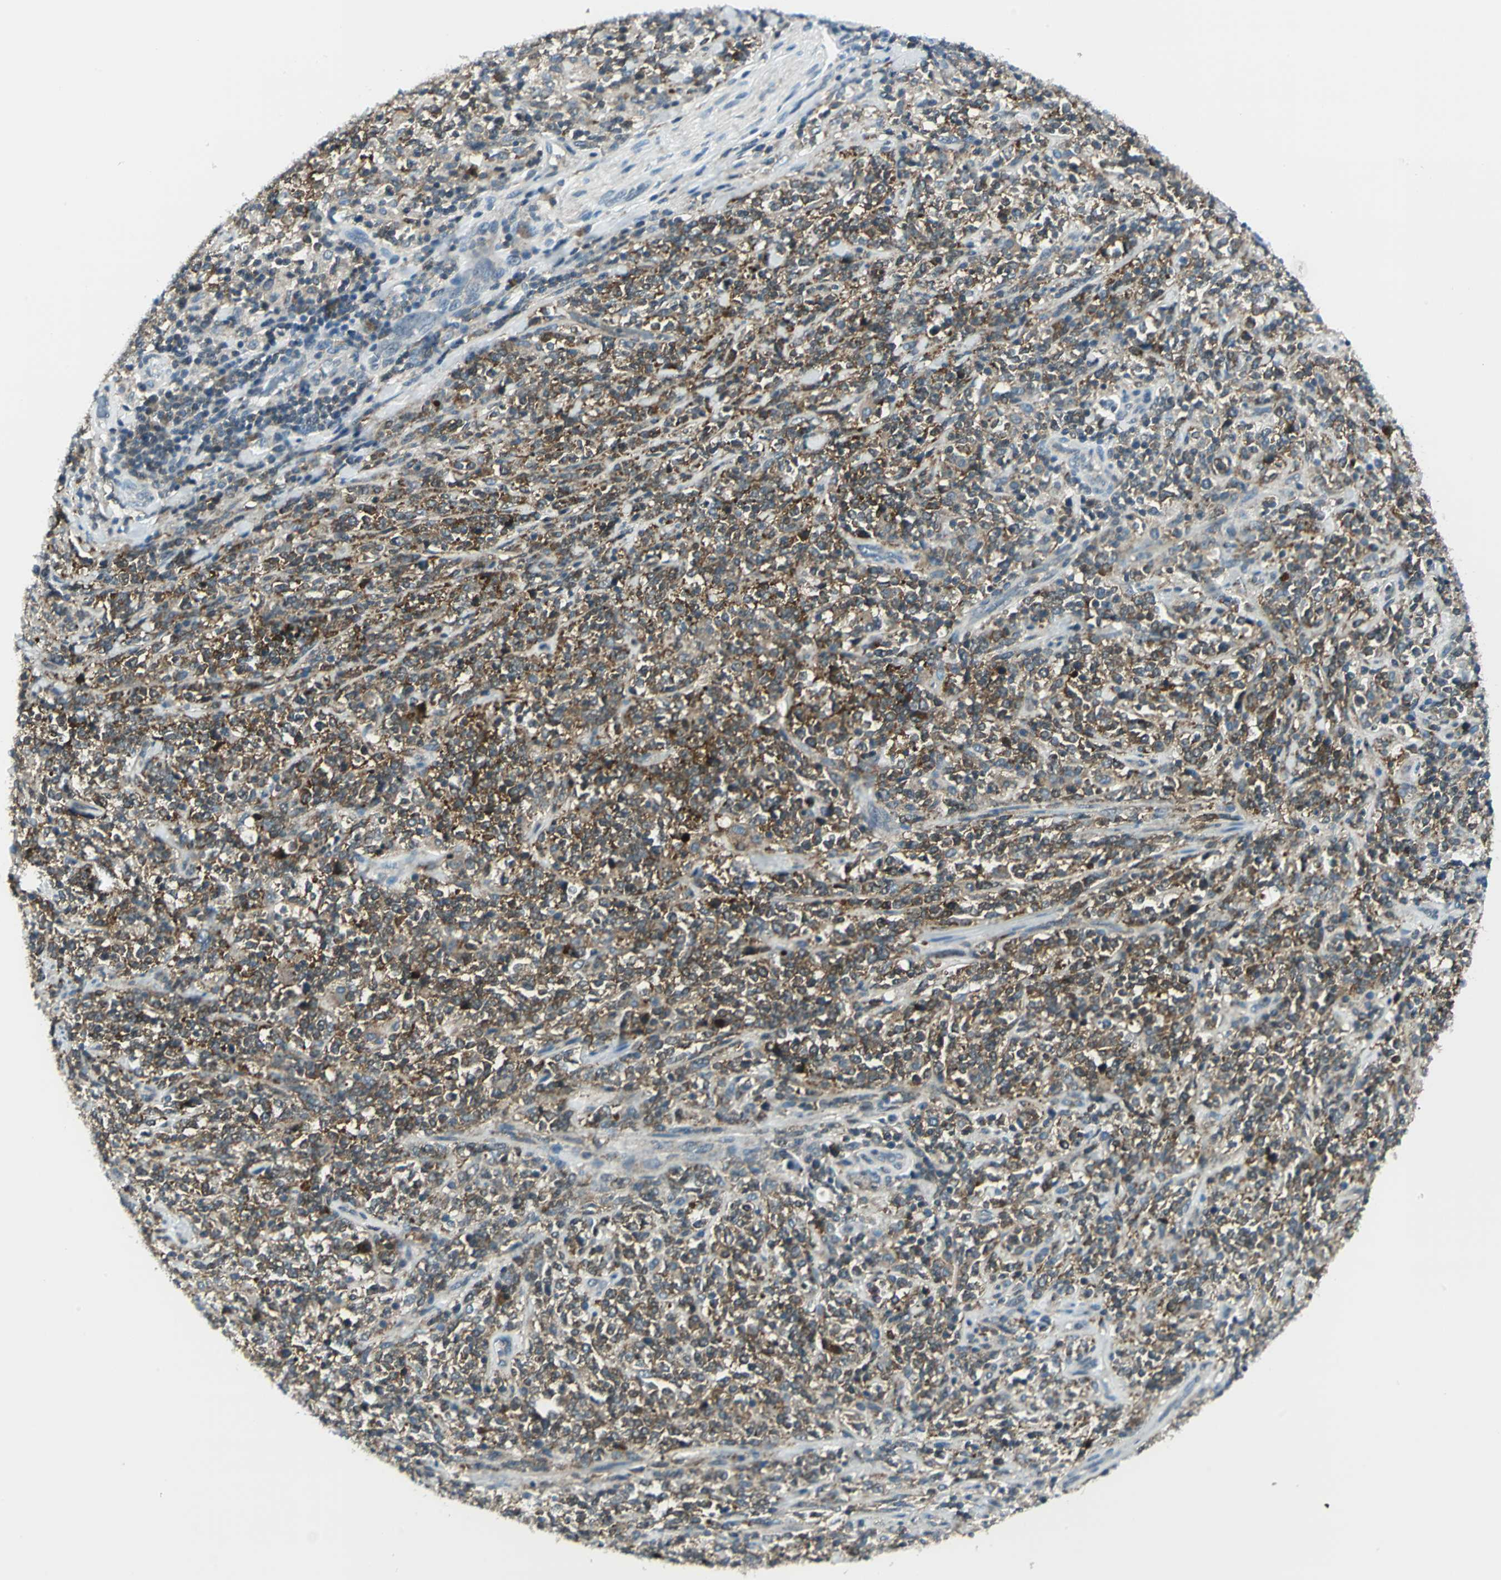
{"staining": {"intensity": "moderate", "quantity": ">75%", "location": "cytoplasmic/membranous"}, "tissue": "lymphoma", "cell_type": "Tumor cells", "image_type": "cancer", "snomed": [{"axis": "morphology", "description": "Malignant lymphoma, non-Hodgkin's type, High grade"}, {"axis": "topography", "description": "Soft tissue"}], "caption": "Immunohistochemical staining of human malignant lymphoma, non-Hodgkin's type (high-grade) exhibits moderate cytoplasmic/membranous protein staining in approximately >75% of tumor cells.", "gene": "ALDOA", "patient": {"sex": "male", "age": 18}}